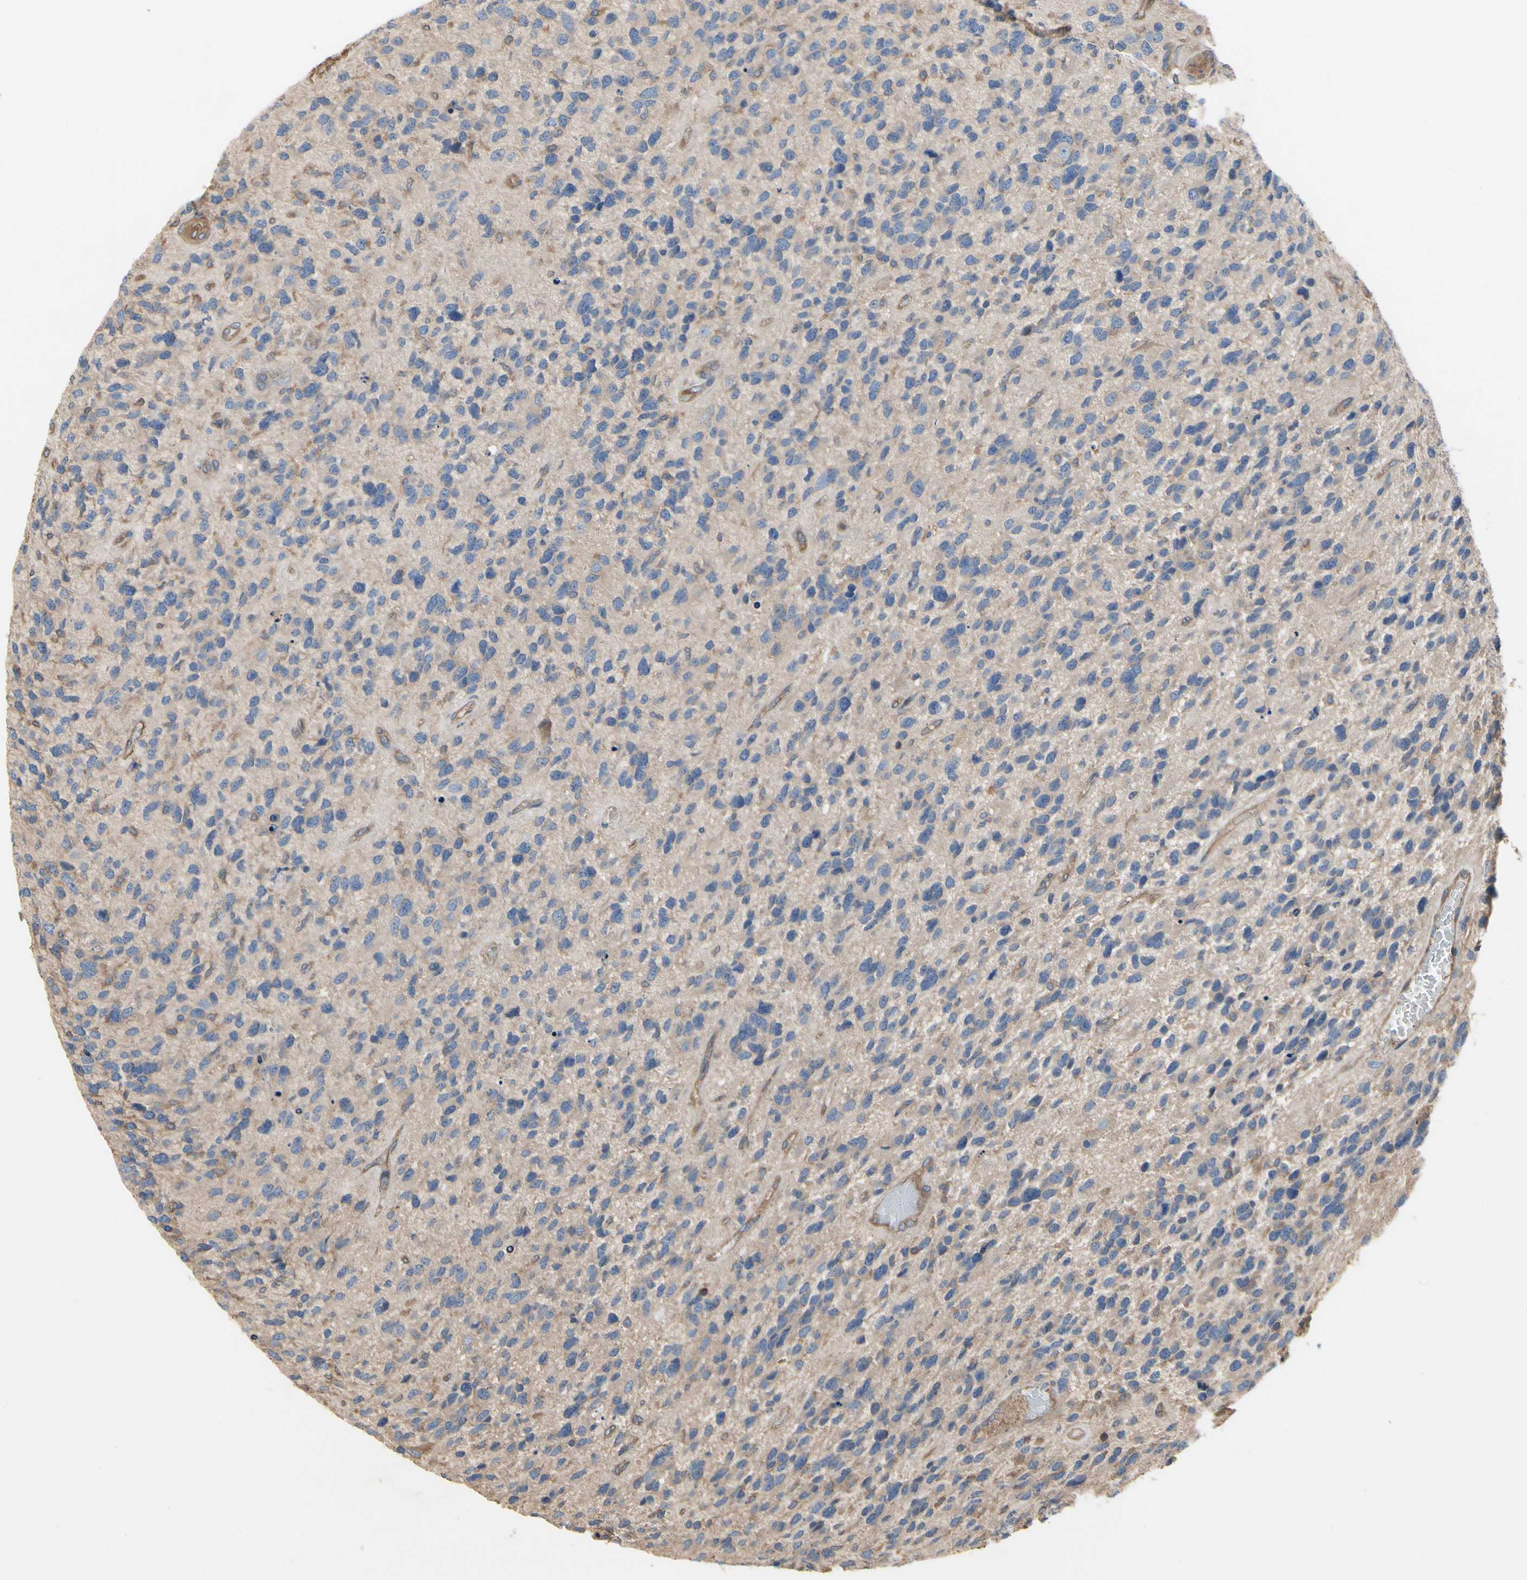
{"staining": {"intensity": "weak", "quantity": "25%-75%", "location": "cytoplasmic/membranous"}, "tissue": "glioma", "cell_type": "Tumor cells", "image_type": "cancer", "snomed": [{"axis": "morphology", "description": "Glioma, malignant, High grade"}, {"axis": "topography", "description": "Brain"}], "caption": "The photomicrograph reveals immunohistochemical staining of malignant high-grade glioma. There is weak cytoplasmic/membranous positivity is appreciated in approximately 25%-75% of tumor cells.", "gene": "PDZK1", "patient": {"sex": "female", "age": 58}}